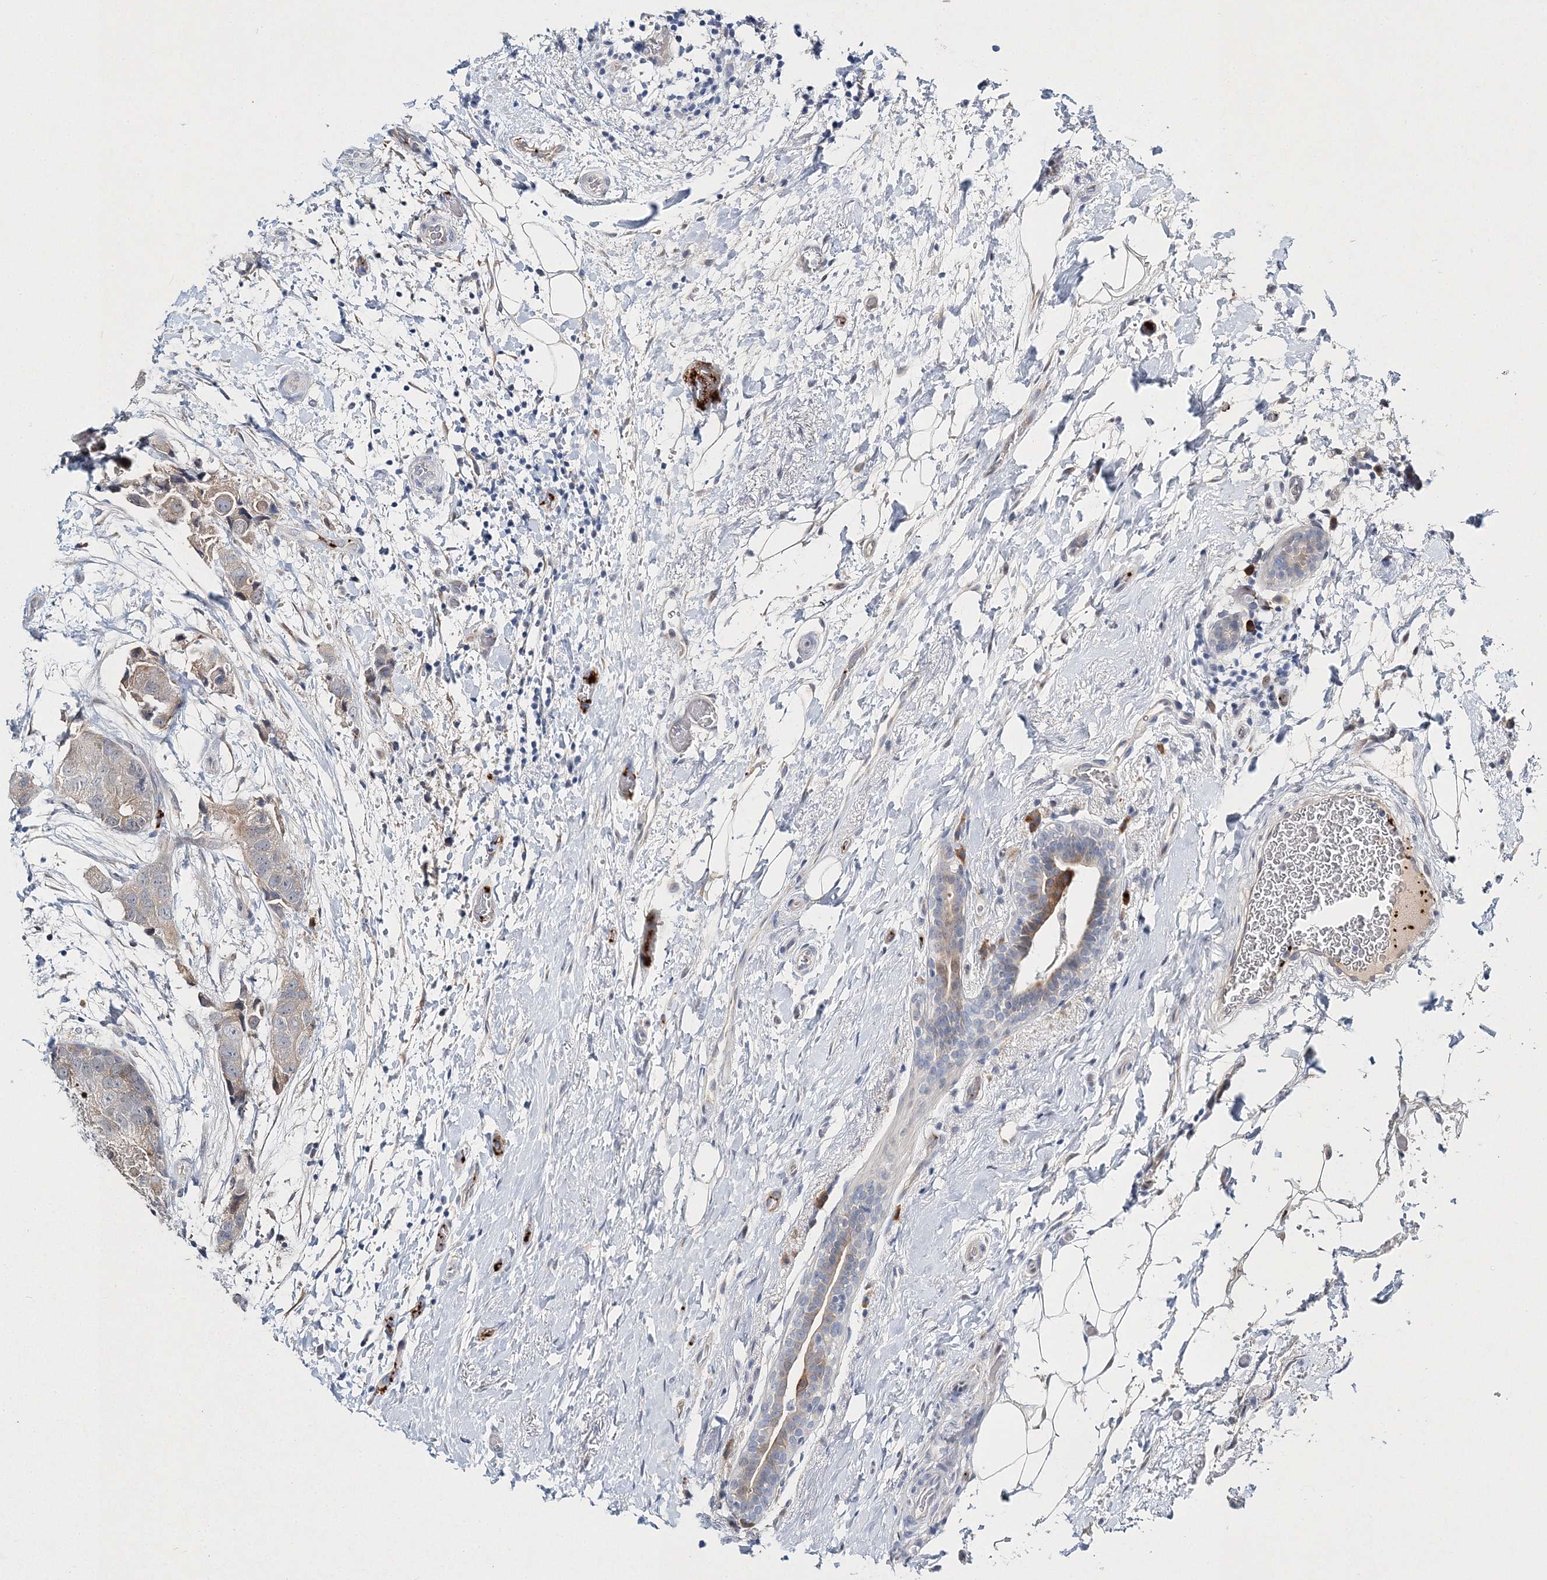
{"staining": {"intensity": "weak", "quantity": "<25%", "location": "cytoplasmic/membranous"}, "tissue": "breast cancer", "cell_type": "Tumor cells", "image_type": "cancer", "snomed": [{"axis": "morphology", "description": "Duct carcinoma"}, {"axis": "topography", "description": "Breast"}], "caption": "Tumor cells are negative for brown protein staining in intraductal carcinoma (breast).", "gene": "MYOZ2", "patient": {"sex": "female", "age": 62}}